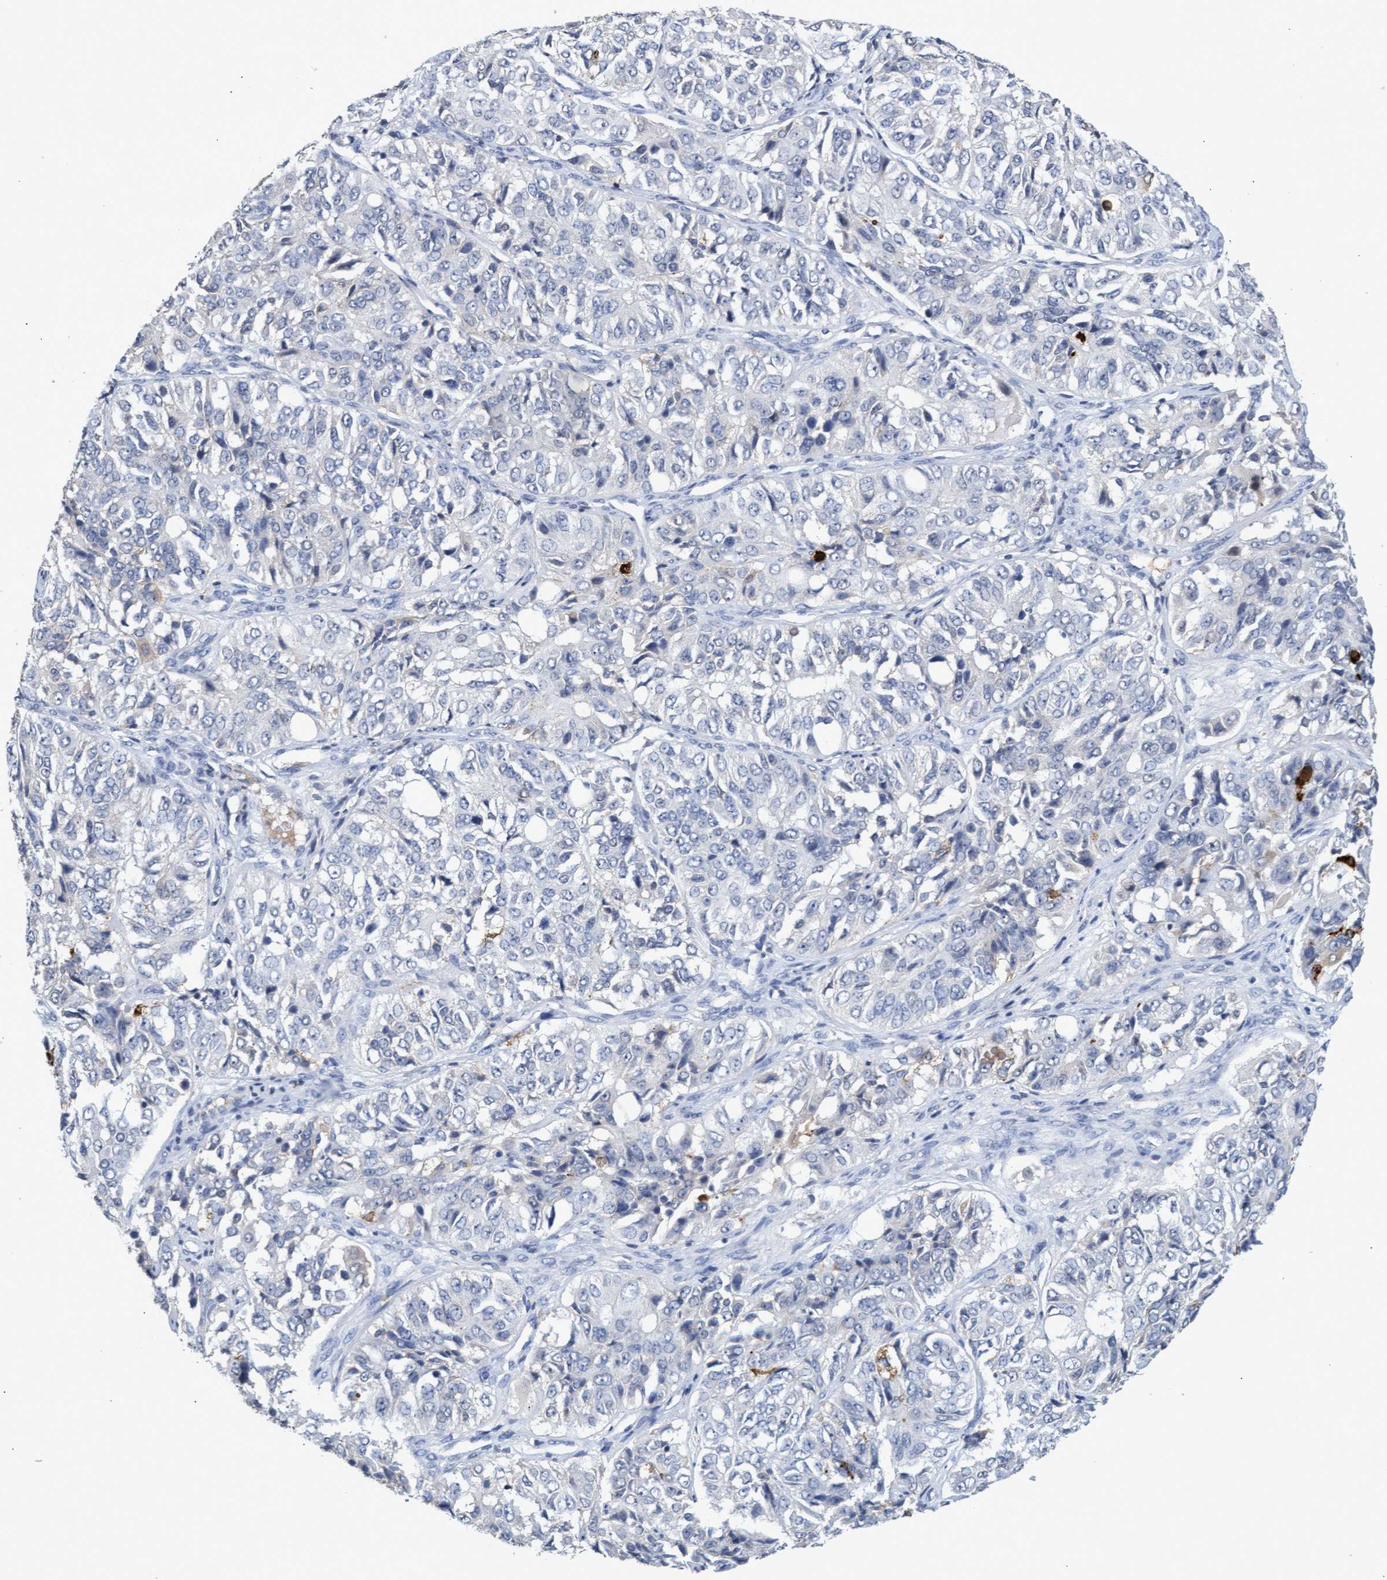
{"staining": {"intensity": "negative", "quantity": "none", "location": "none"}, "tissue": "ovarian cancer", "cell_type": "Tumor cells", "image_type": "cancer", "snomed": [{"axis": "morphology", "description": "Carcinoma, endometroid"}, {"axis": "topography", "description": "Ovary"}], "caption": "The histopathology image demonstrates no staining of tumor cells in ovarian cancer (endometroid carcinoma).", "gene": "GPR39", "patient": {"sex": "female", "age": 51}}